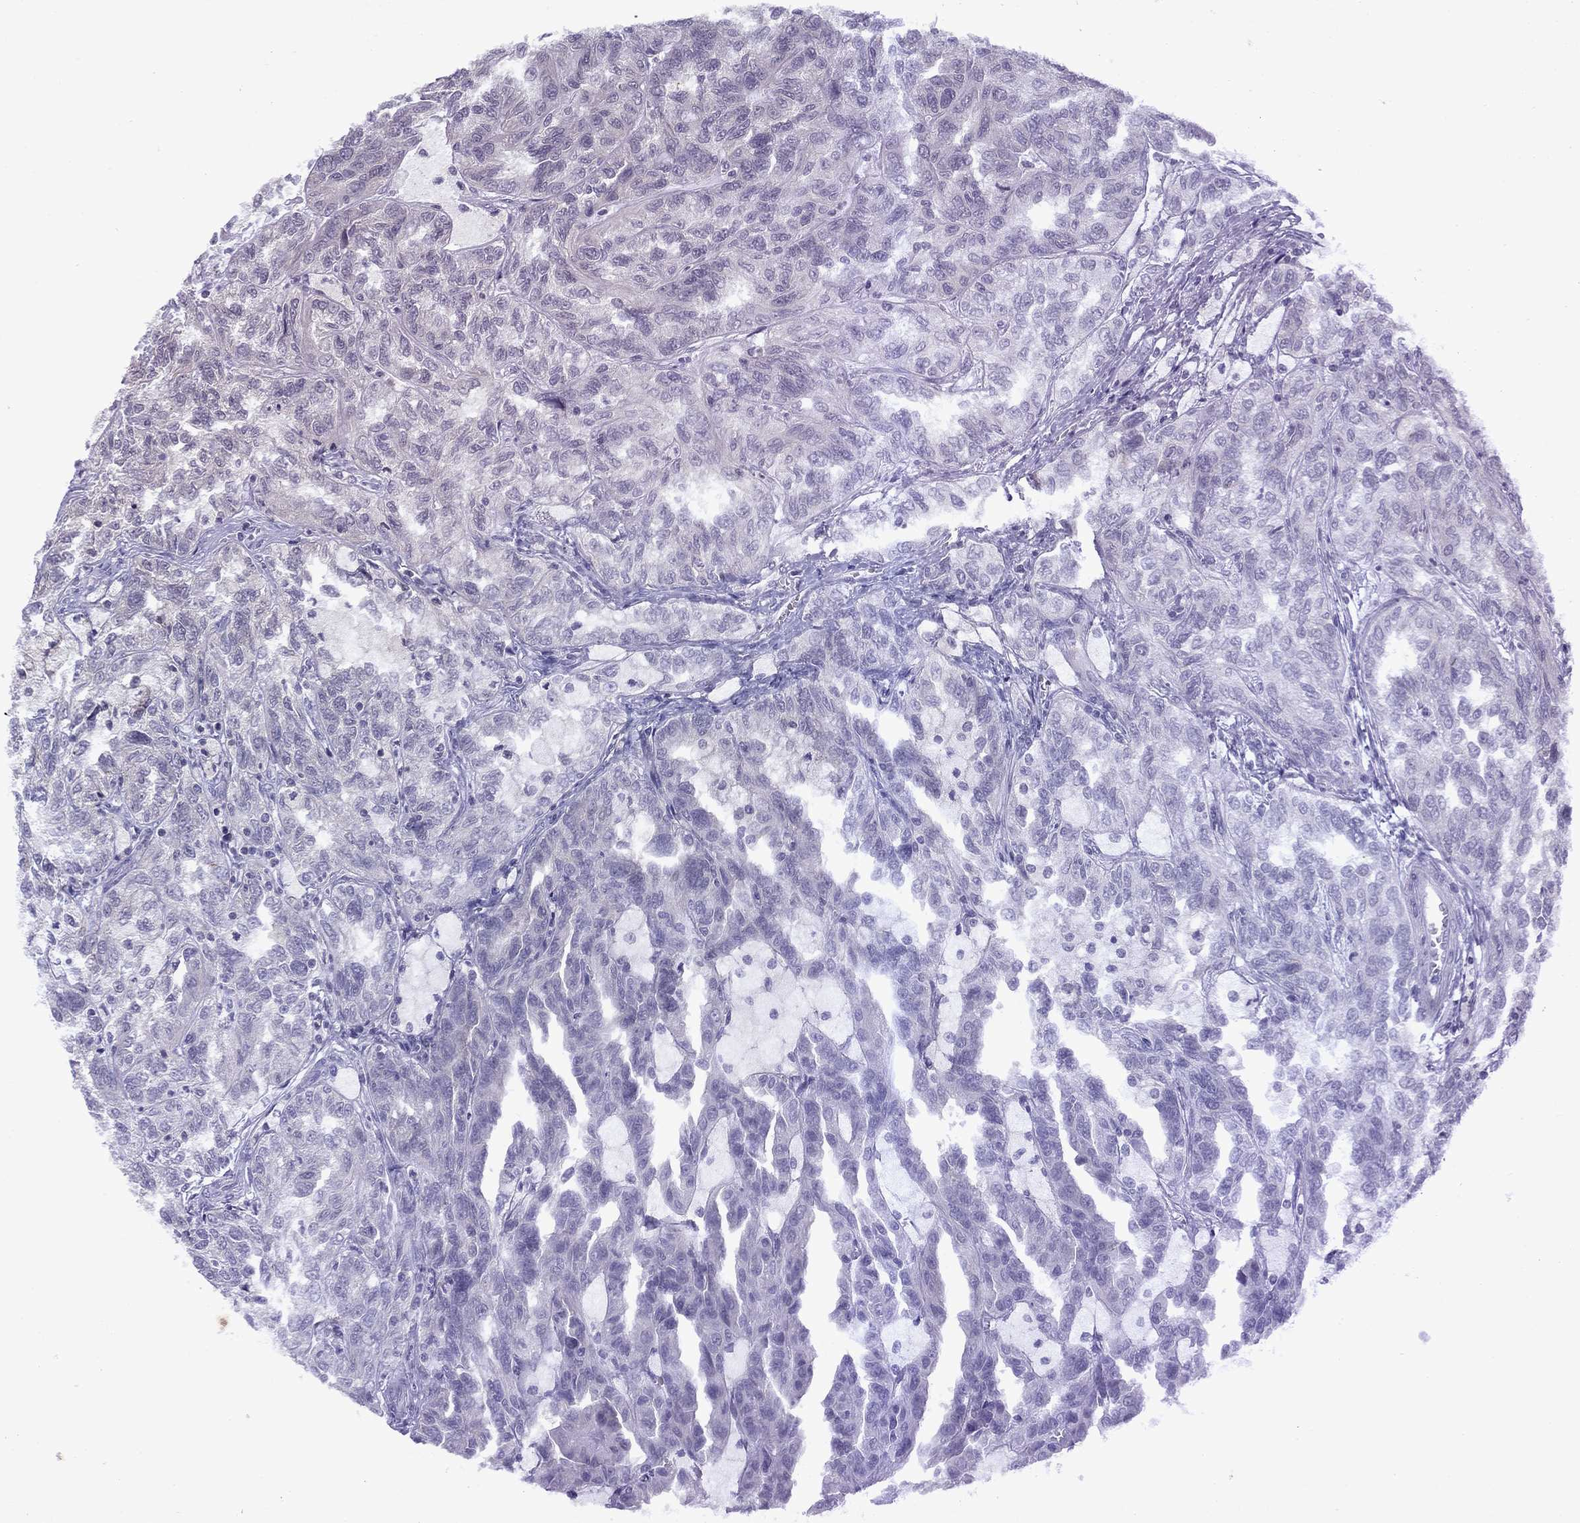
{"staining": {"intensity": "weak", "quantity": "25%-75%", "location": "cytoplasmic/membranous"}, "tissue": "renal cancer", "cell_type": "Tumor cells", "image_type": "cancer", "snomed": [{"axis": "morphology", "description": "Adenocarcinoma, NOS"}, {"axis": "topography", "description": "Kidney"}], "caption": "Adenocarcinoma (renal) stained with a brown dye demonstrates weak cytoplasmic/membranous positive positivity in about 25%-75% of tumor cells.", "gene": "MTAP", "patient": {"sex": "male", "age": 79}}